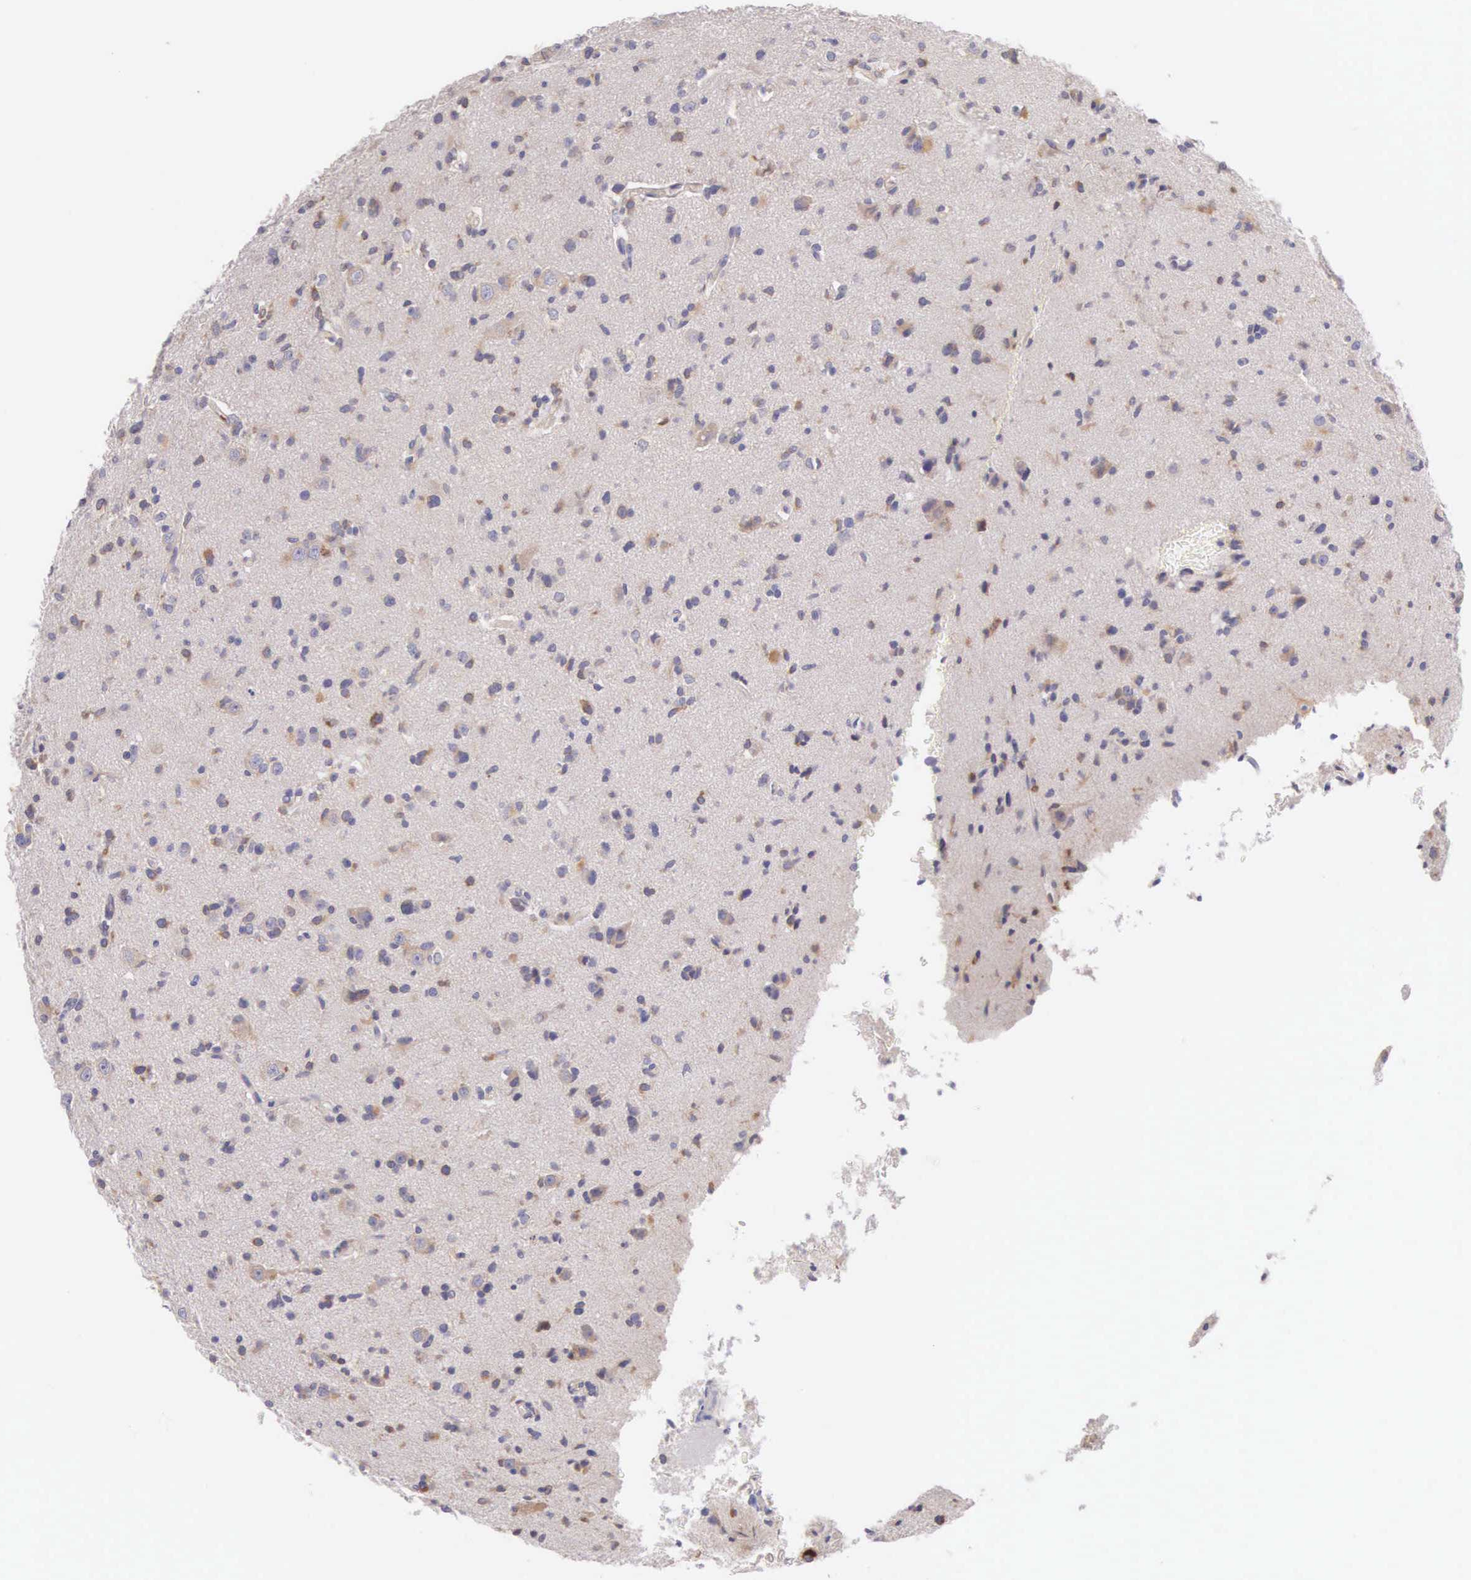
{"staining": {"intensity": "weak", "quantity": ">75%", "location": "cytoplasmic/membranous"}, "tissue": "glioma", "cell_type": "Tumor cells", "image_type": "cancer", "snomed": [{"axis": "morphology", "description": "Glioma, malignant, Low grade"}, {"axis": "topography", "description": "Brain"}], "caption": "Immunohistochemistry (IHC) photomicrograph of malignant low-grade glioma stained for a protein (brown), which reveals low levels of weak cytoplasmic/membranous positivity in about >75% of tumor cells.", "gene": "NSDHL", "patient": {"sex": "female", "age": 46}}